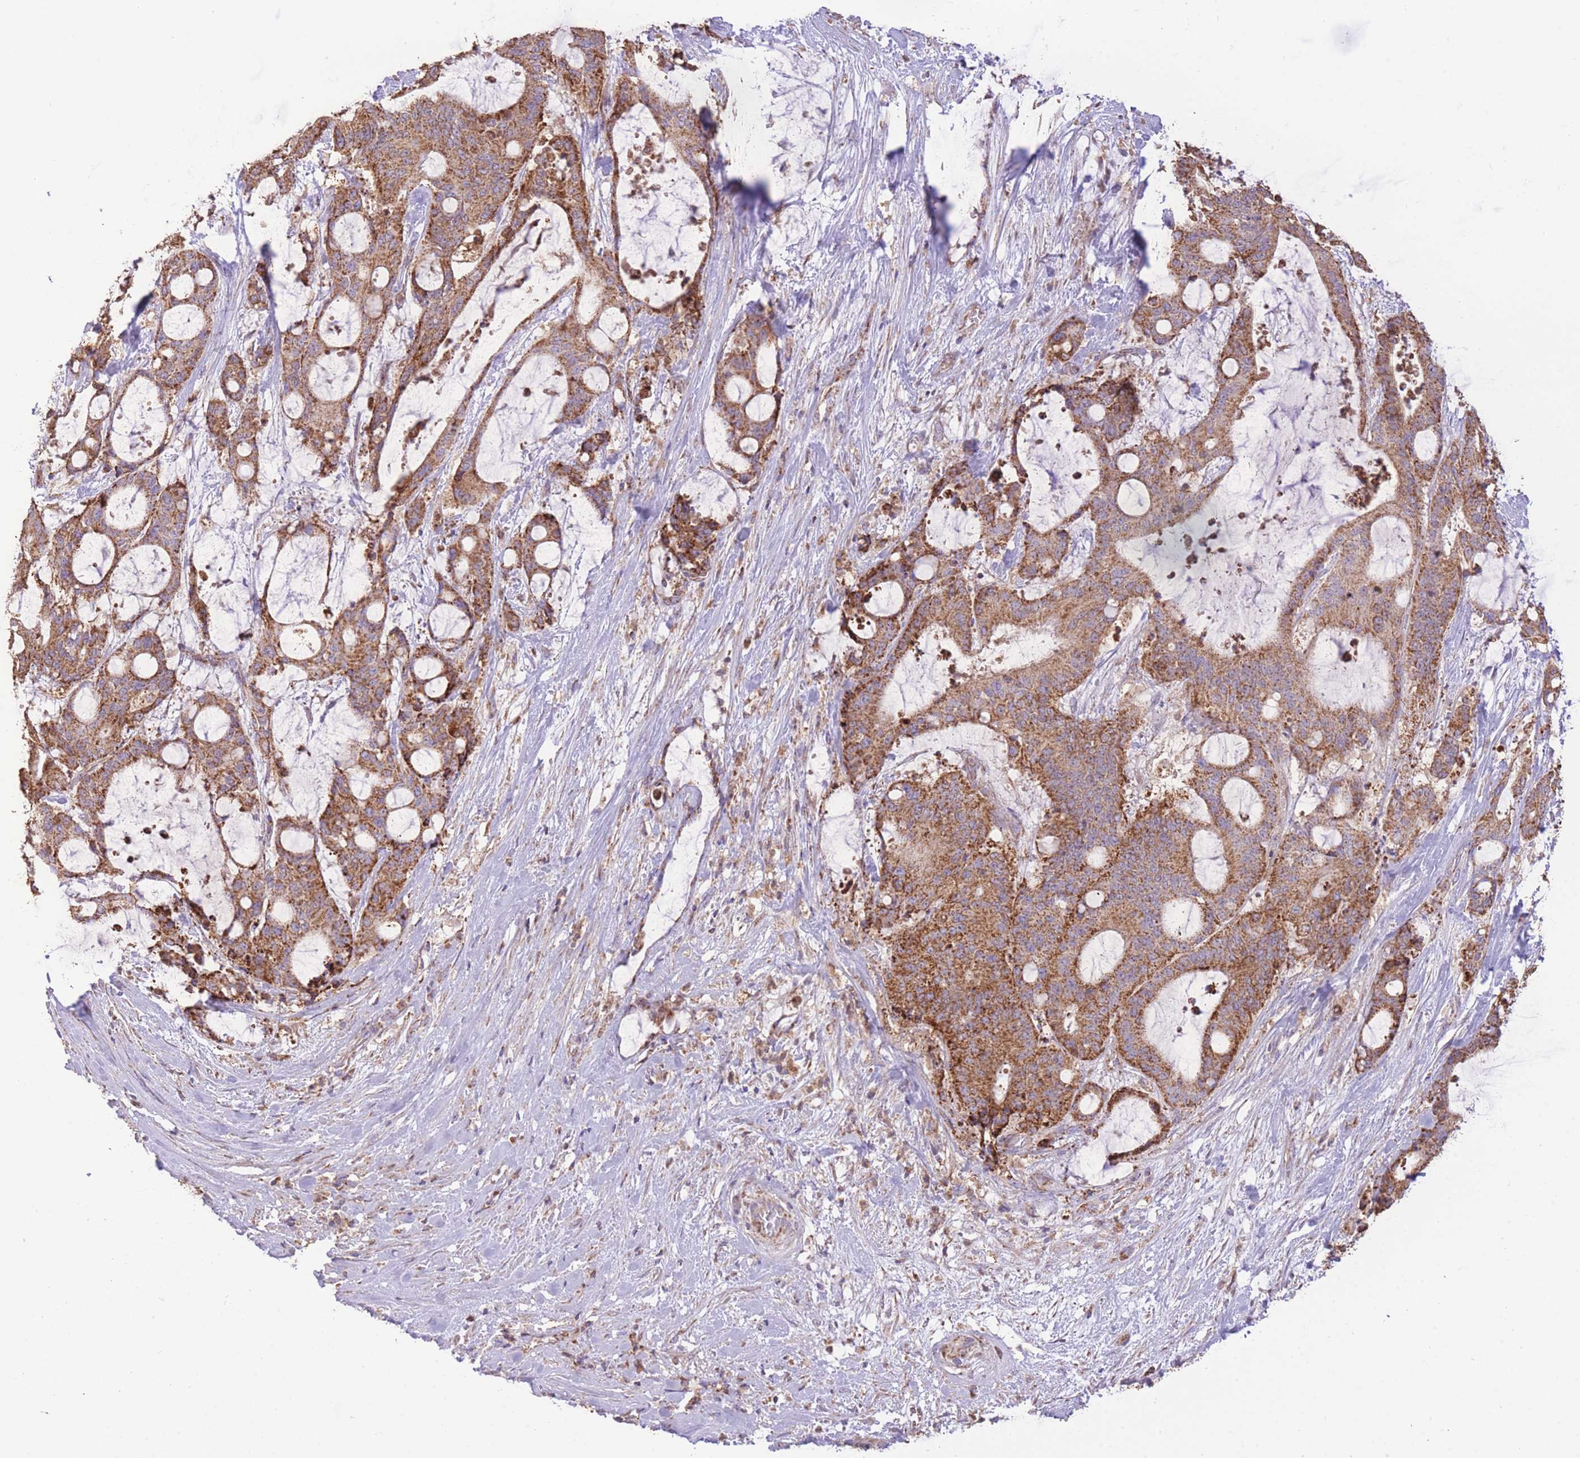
{"staining": {"intensity": "moderate", "quantity": ">75%", "location": "cytoplasmic/membranous"}, "tissue": "liver cancer", "cell_type": "Tumor cells", "image_type": "cancer", "snomed": [{"axis": "morphology", "description": "Normal tissue, NOS"}, {"axis": "morphology", "description": "Cholangiocarcinoma"}, {"axis": "topography", "description": "Liver"}, {"axis": "topography", "description": "Peripheral nerve tissue"}], "caption": "The photomicrograph demonstrates staining of liver cholangiocarcinoma, revealing moderate cytoplasmic/membranous protein staining (brown color) within tumor cells.", "gene": "PREP", "patient": {"sex": "female", "age": 73}}